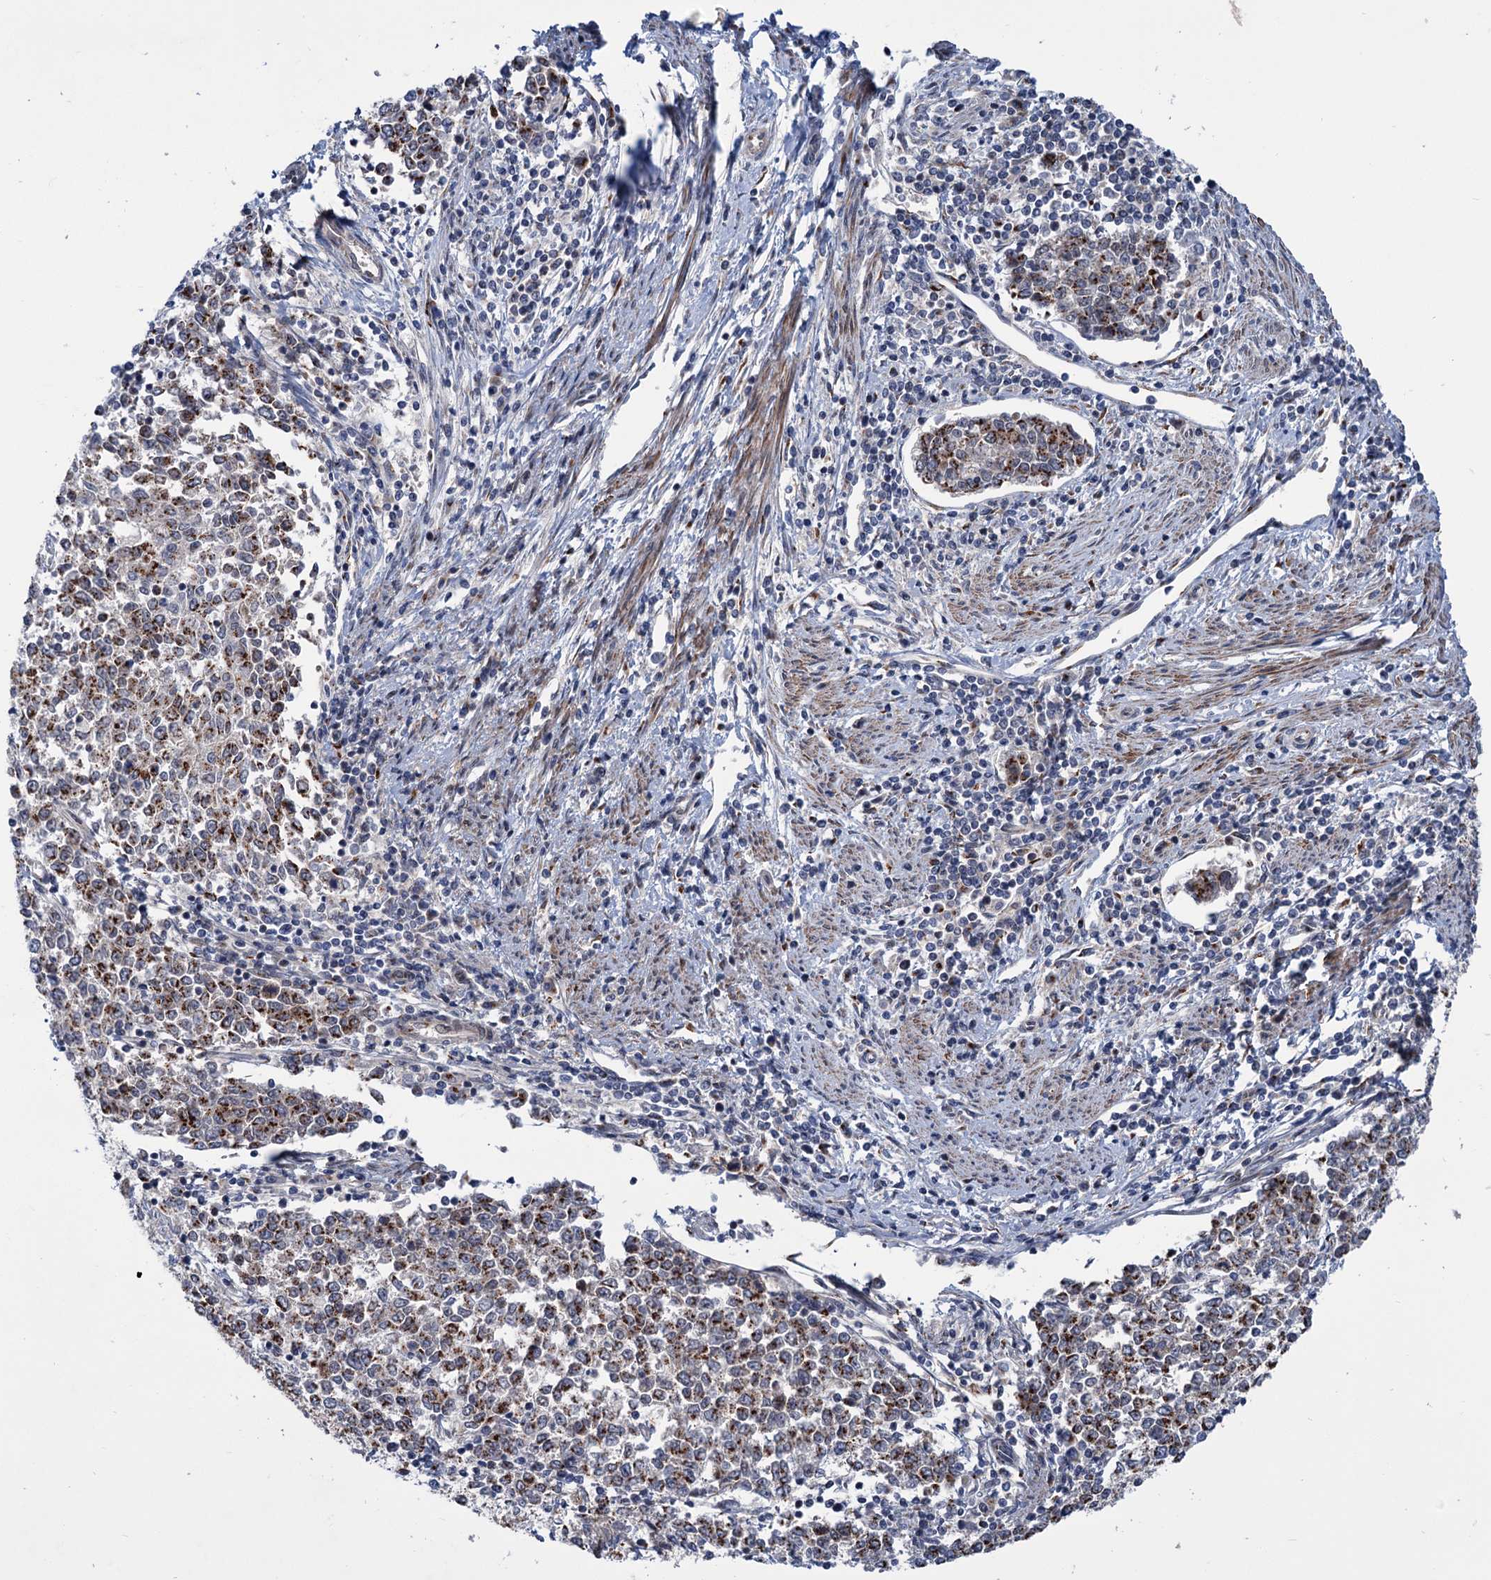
{"staining": {"intensity": "strong", "quantity": ">75%", "location": "cytoplasmic/membranous"}, "tissue": "endometrial cancer", "cell_type": "Tumor cells", "image_type": "cancer", "snomed": [{"axis": "morphology", "description": "Adenocarcinoma, NOS"}, {"axis": "topography", "description": "Endometrium"}], "caption": "High-magnification brightfield microscopy of adenocarcinoma (endometrial) stained with DAB (brown) and counterstained with hematoxylin (blue). tumor cells exhibit strong cytoplasmic/membranous expression is present in about>75% of cells.", "gene": "ELP4", "patient": {"sex": "female", "age": 50}}